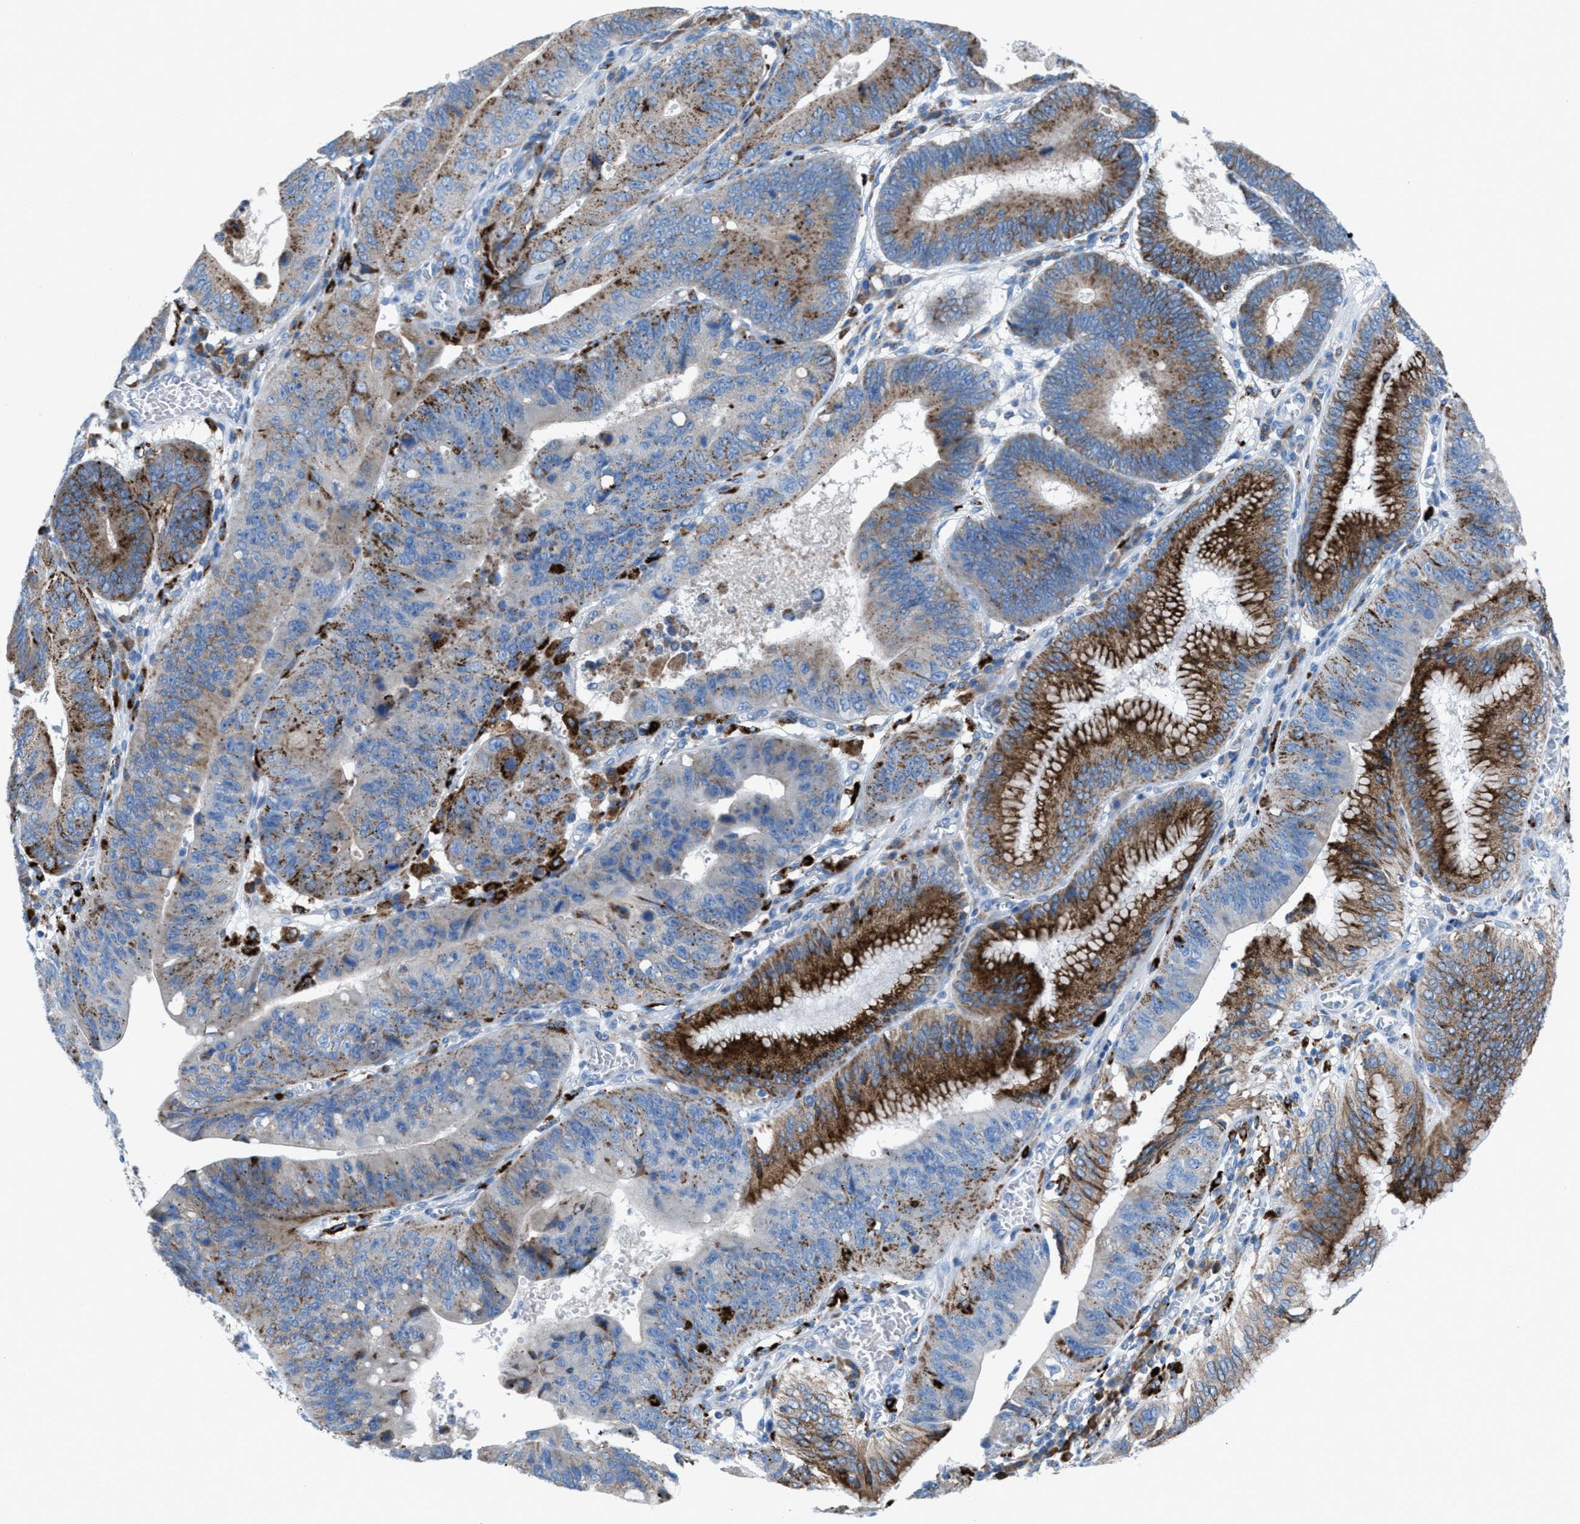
{"staining": {"intensity": "strong", "quantity": "25%-75%", "location": "cytoplasmic/membranous"}, "tissue": "stomach cancer", "cell_type": "Tumor cells", "image_type": "cancer", "snomed": [{"axis": "morphology", "description": "Adenocarcinoma, NOS"}, {"axis": "topography", "description": "Stomach"}], "caption": "Stomach adenocarcinoma tissue reveals strong cytoplasmic/membranous positivity in approximately 25%-75% of tumor cells", "gene": "CD1B", "patient": {"sex": "male", "age": 59}}